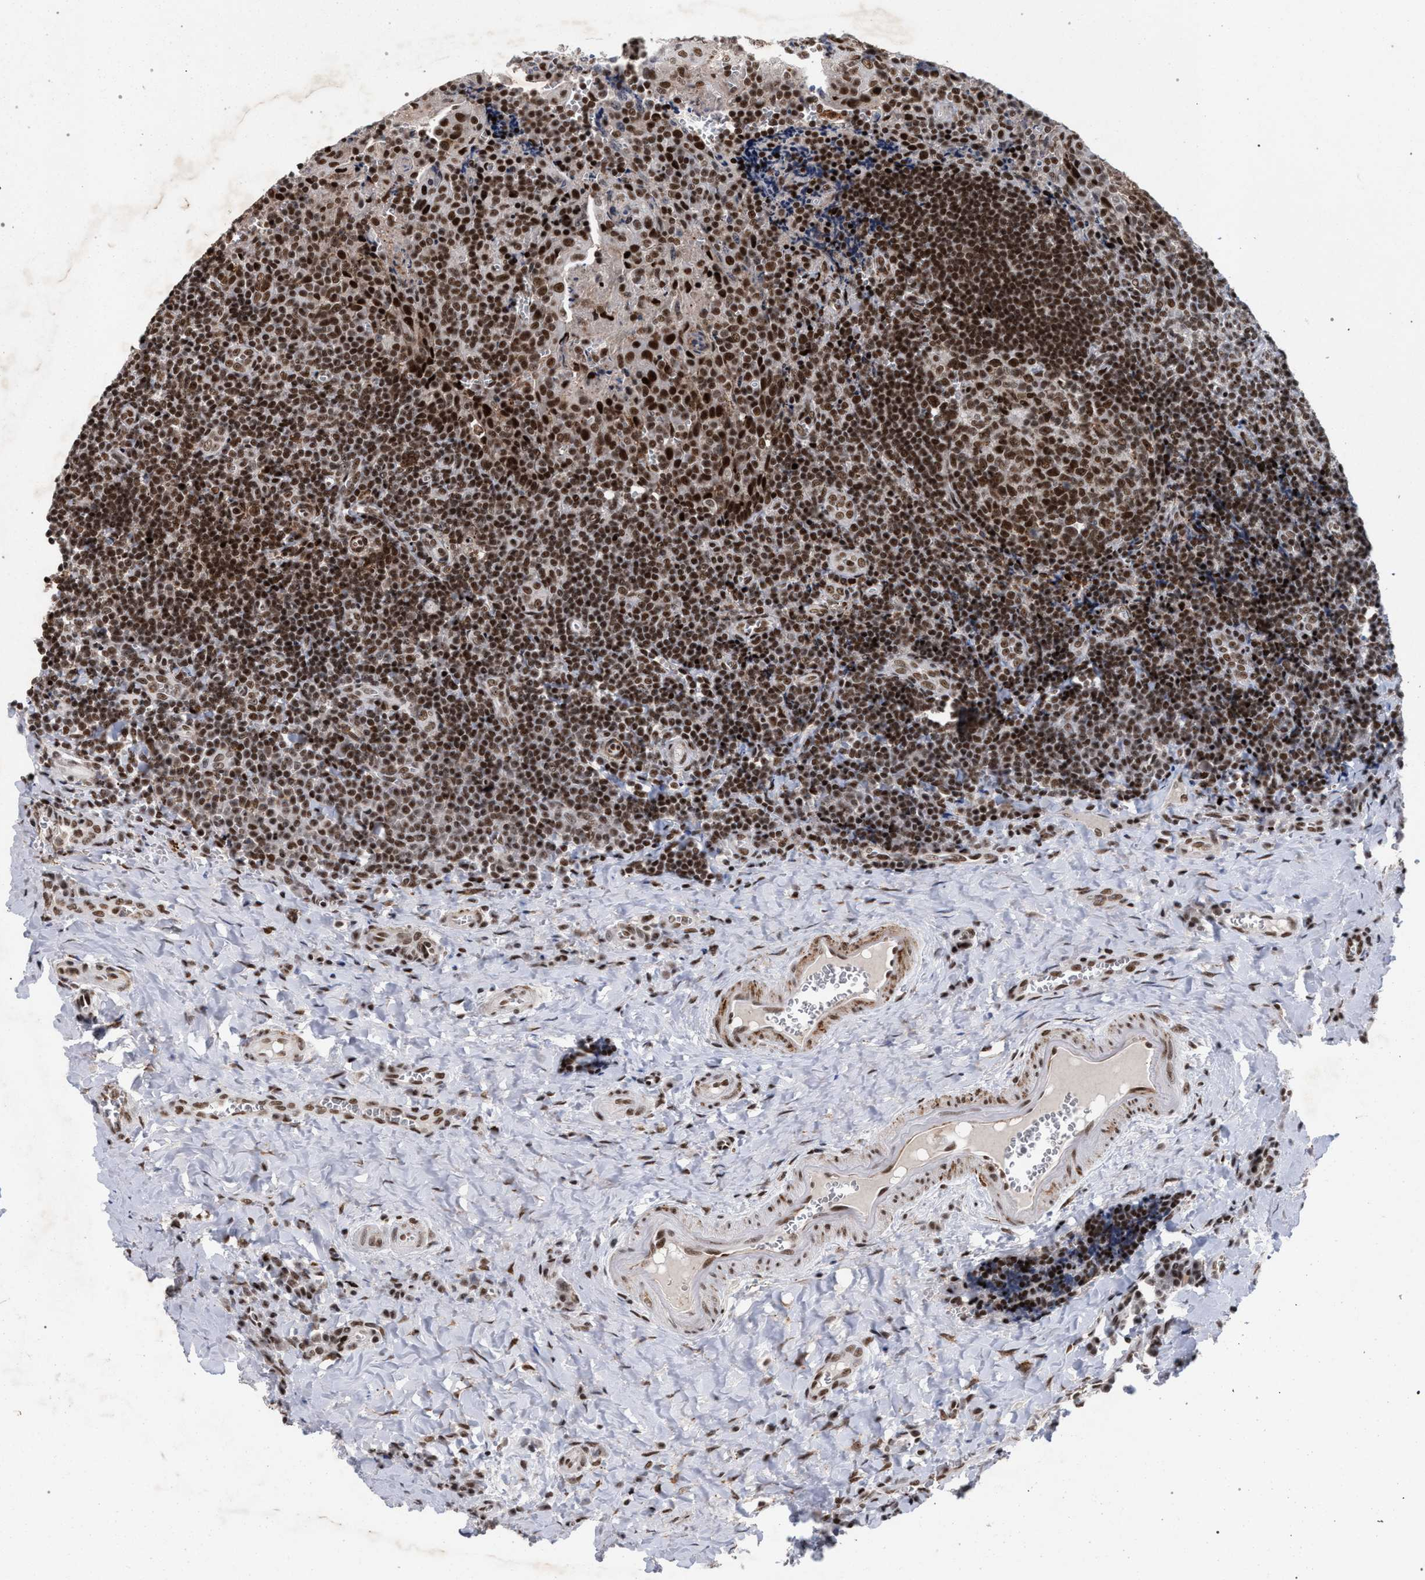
{"staining": {"intensity": "strong", "quantity": ">75%", "location": "nuclear"}, "tissue": "tonsil", "cell_type": "Germinal center cells", "image_type": "normal", "snomed": [{"axis": "morphology", "description": "Normal tissue, NOS"}, {"axis": "morphology", "description": "Inflammation, NOS"}, {"axis": "topography", "description": "Tonsil"}], "caption": "Unremarkable tonsil shows strong nuclear expression in approximately >75% of germinal center cells, visualized by immunohistochemistry. (Brightfield microscopy of DAB IHC at high magnification).", "gene": "SCAF4", "patient": {"sex": "female", "age": 31}}